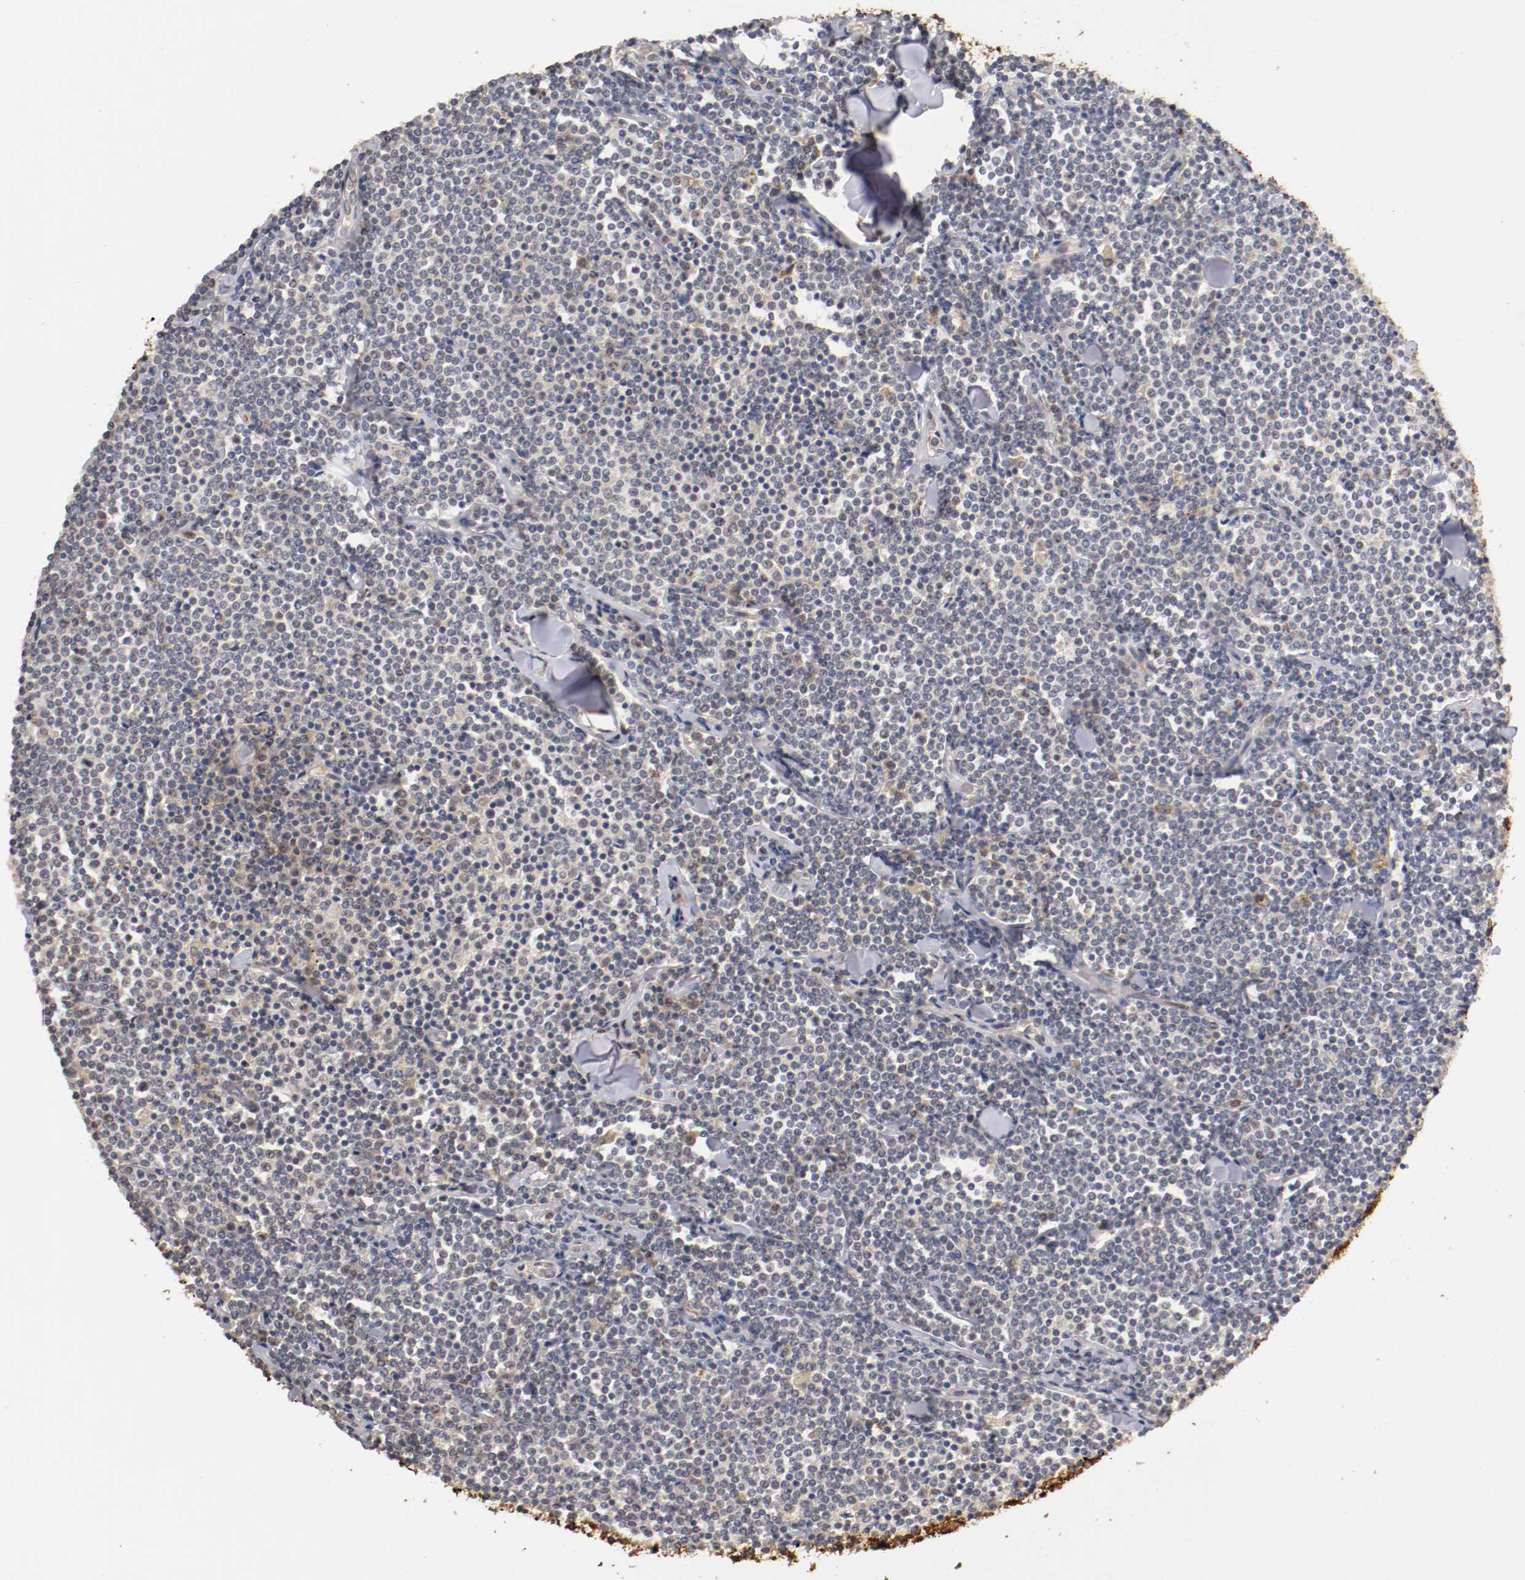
{"staining": {"intensity": "negative", "quantity": "none", "location": "none"}, "tissue": "lymphoma", "cell_type": "Tumor cells", "image_type": "cancer", "snomed": [{"axis": "morphology", "description": "Malignant lymphoma, non-Hodgkin's type, Low grade"}, {"axis": "topography", "description": "Soft tissue"}], "caption": "An IHC photomicrograph of lymphoma is shown. There is no staining in tumor cells of lymphoma. (Stains: DAB (3,3'-diaminobenzidine) immunohistochemistry (IHC) with hematoxylin counter stain, Microscopy: brightfield microscopy at high magnification).", "gene": "TNFRSF1B", "patient": {"sex": "male", "age": 92}}